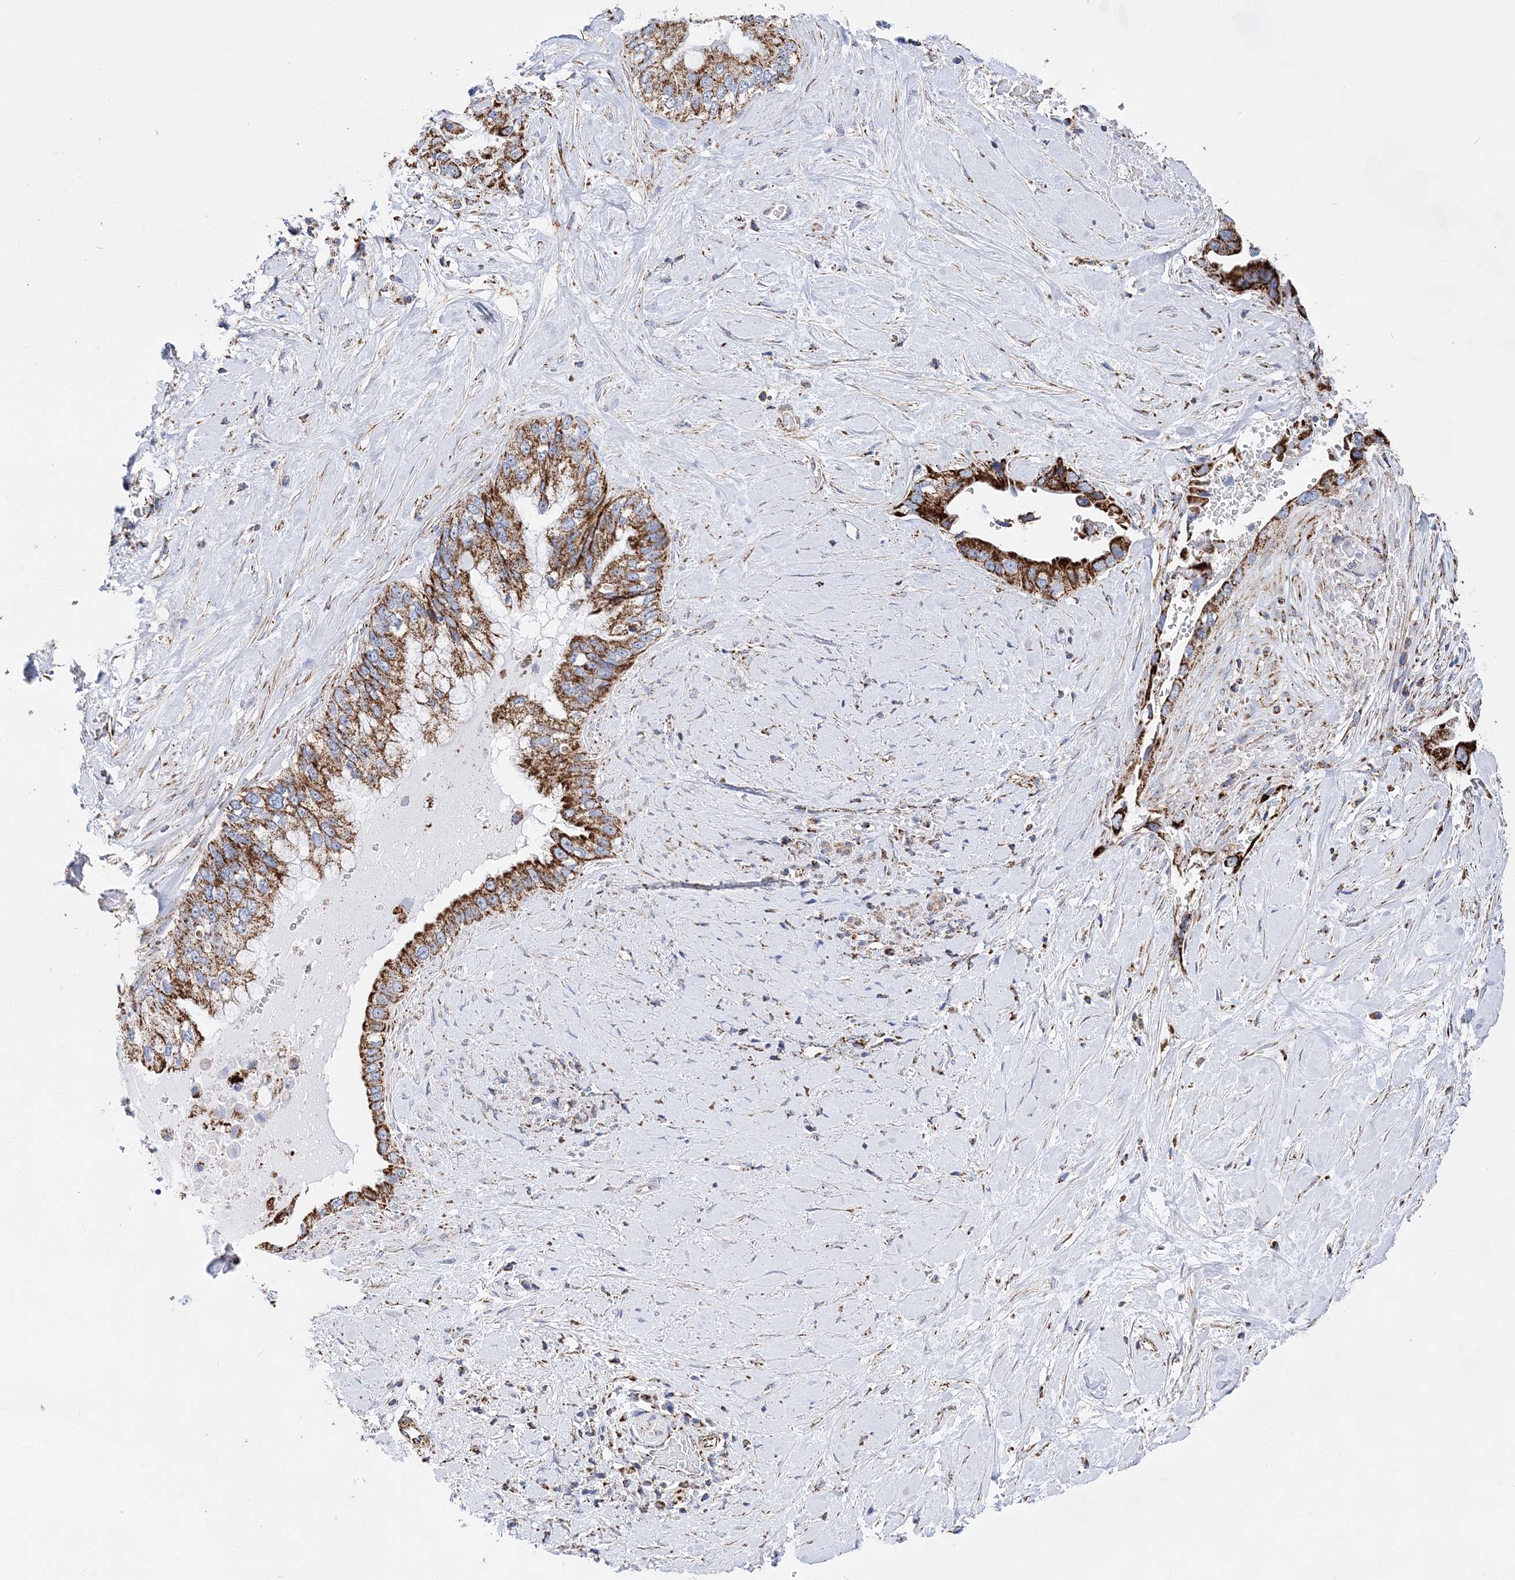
{"staining": {"intensity": "strong", "quantity": ">75%", "location": "cytoplasmic/membranous"}, "tissue": "pancreatic cancer", "cell_type": "Tumor cells", "image_type": "cancer", "snomed": [{"axis": "morphology", "description": "Inflammation, NOS"}, {"axis": "morphology", "description": "Adenocarcinoma, NOS"}, {"axis": "topography", "description": "Pancreas"}], "caption": "Tumor cells exhibit high levels of strong cytoplasmic/membranous expression in about >75% of cells in human pancreatic adenocarcinoma. Nuclei are stained in blue.", "gene": "ACOT9", "patient": {"sex": "female", "age": 56}}